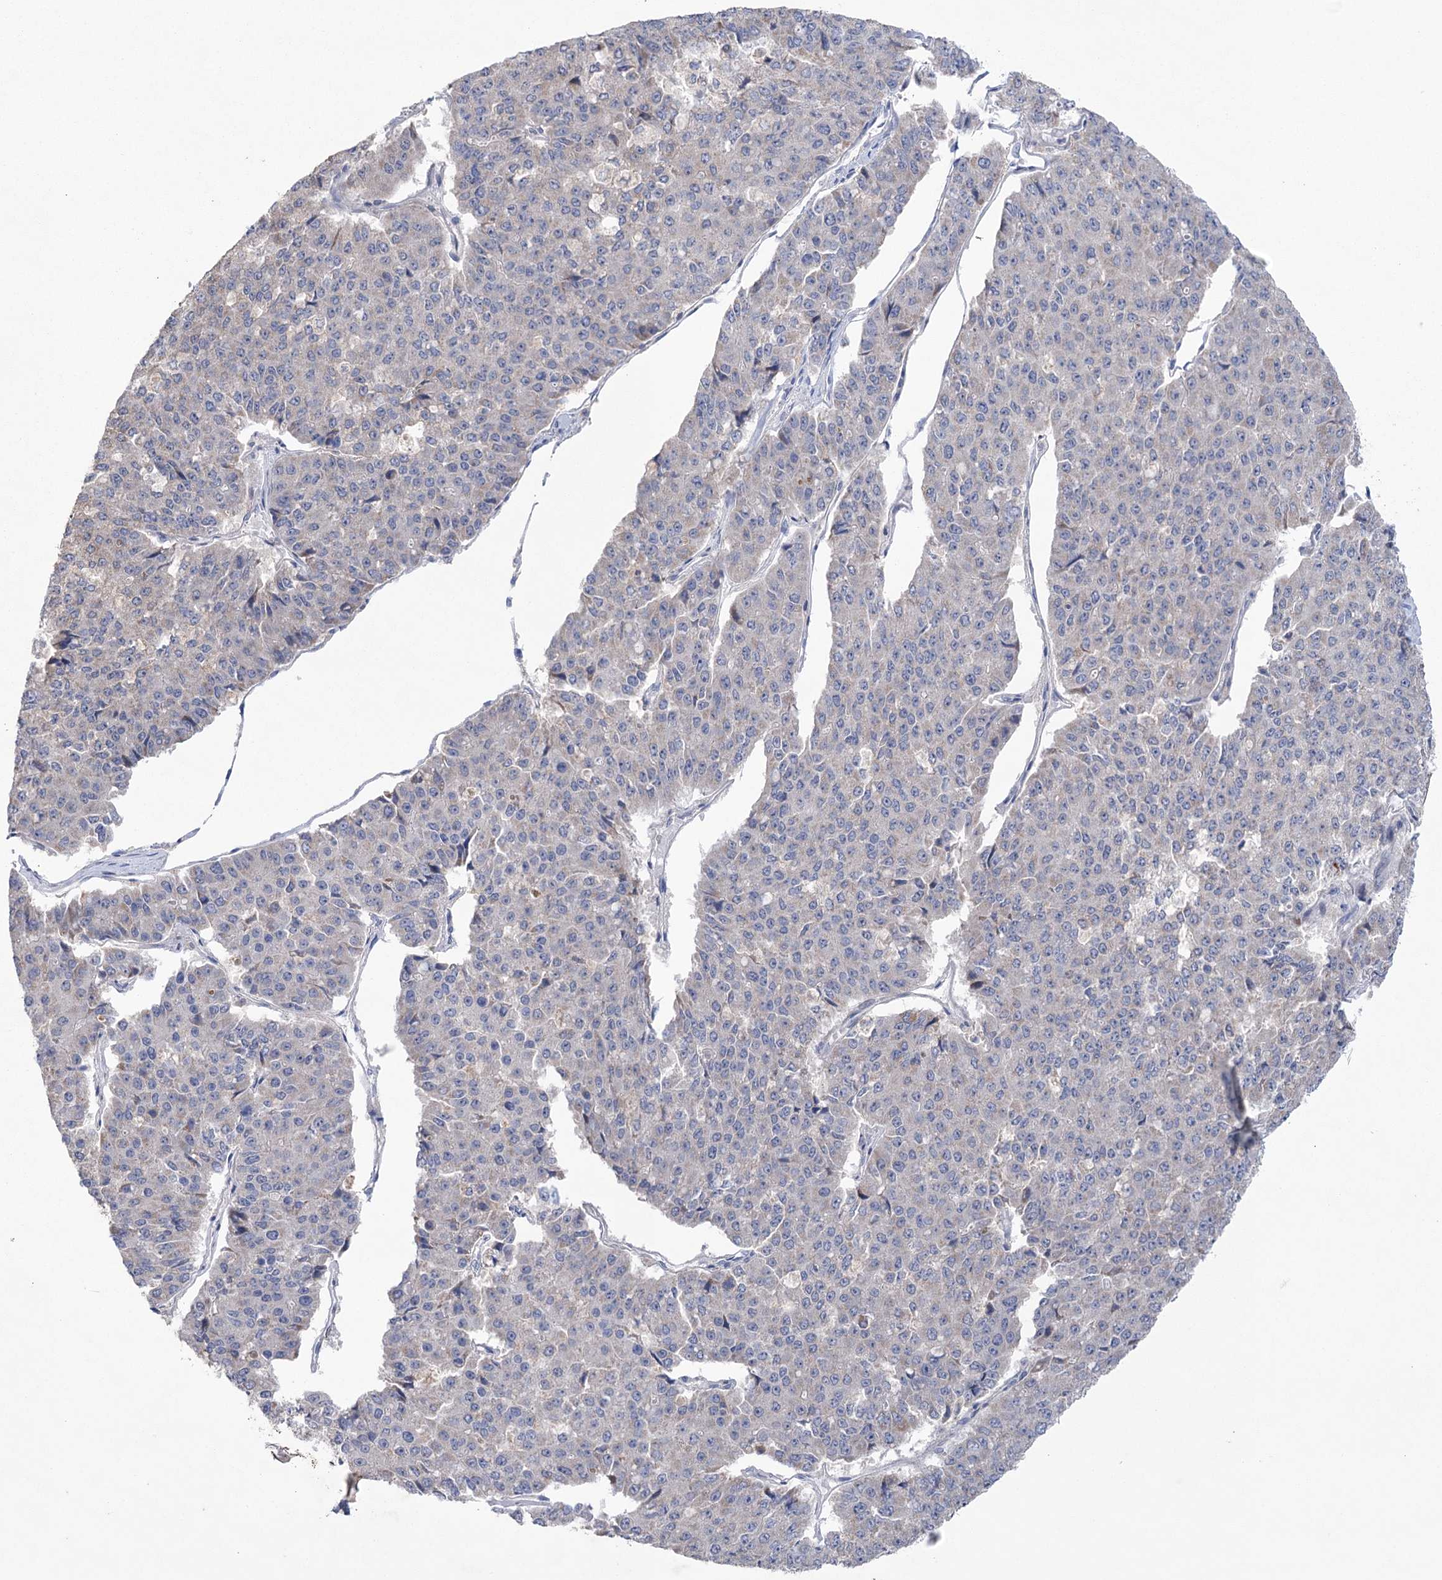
{"staining": {"intensity": "negative", "quantity": "none", "location": "none"}, "tissue": "pancreatic cancer", "cell_type": "Tumor cells", "image_type": "cancer", "snomed": [{"axis": "morphology", "description": "Adenocarcinoma, NOS"}, {"axis": "topography", "description": "Pancreas"}], "caption": "High power microscopy image of an immunohistochemistry (IHC) histopathology image of pancreatic adenocarcinoma, revealing no significant expression in tumor cells.", "gene": "MTCH2", "patient": {"sex": "male", "age": 50}}